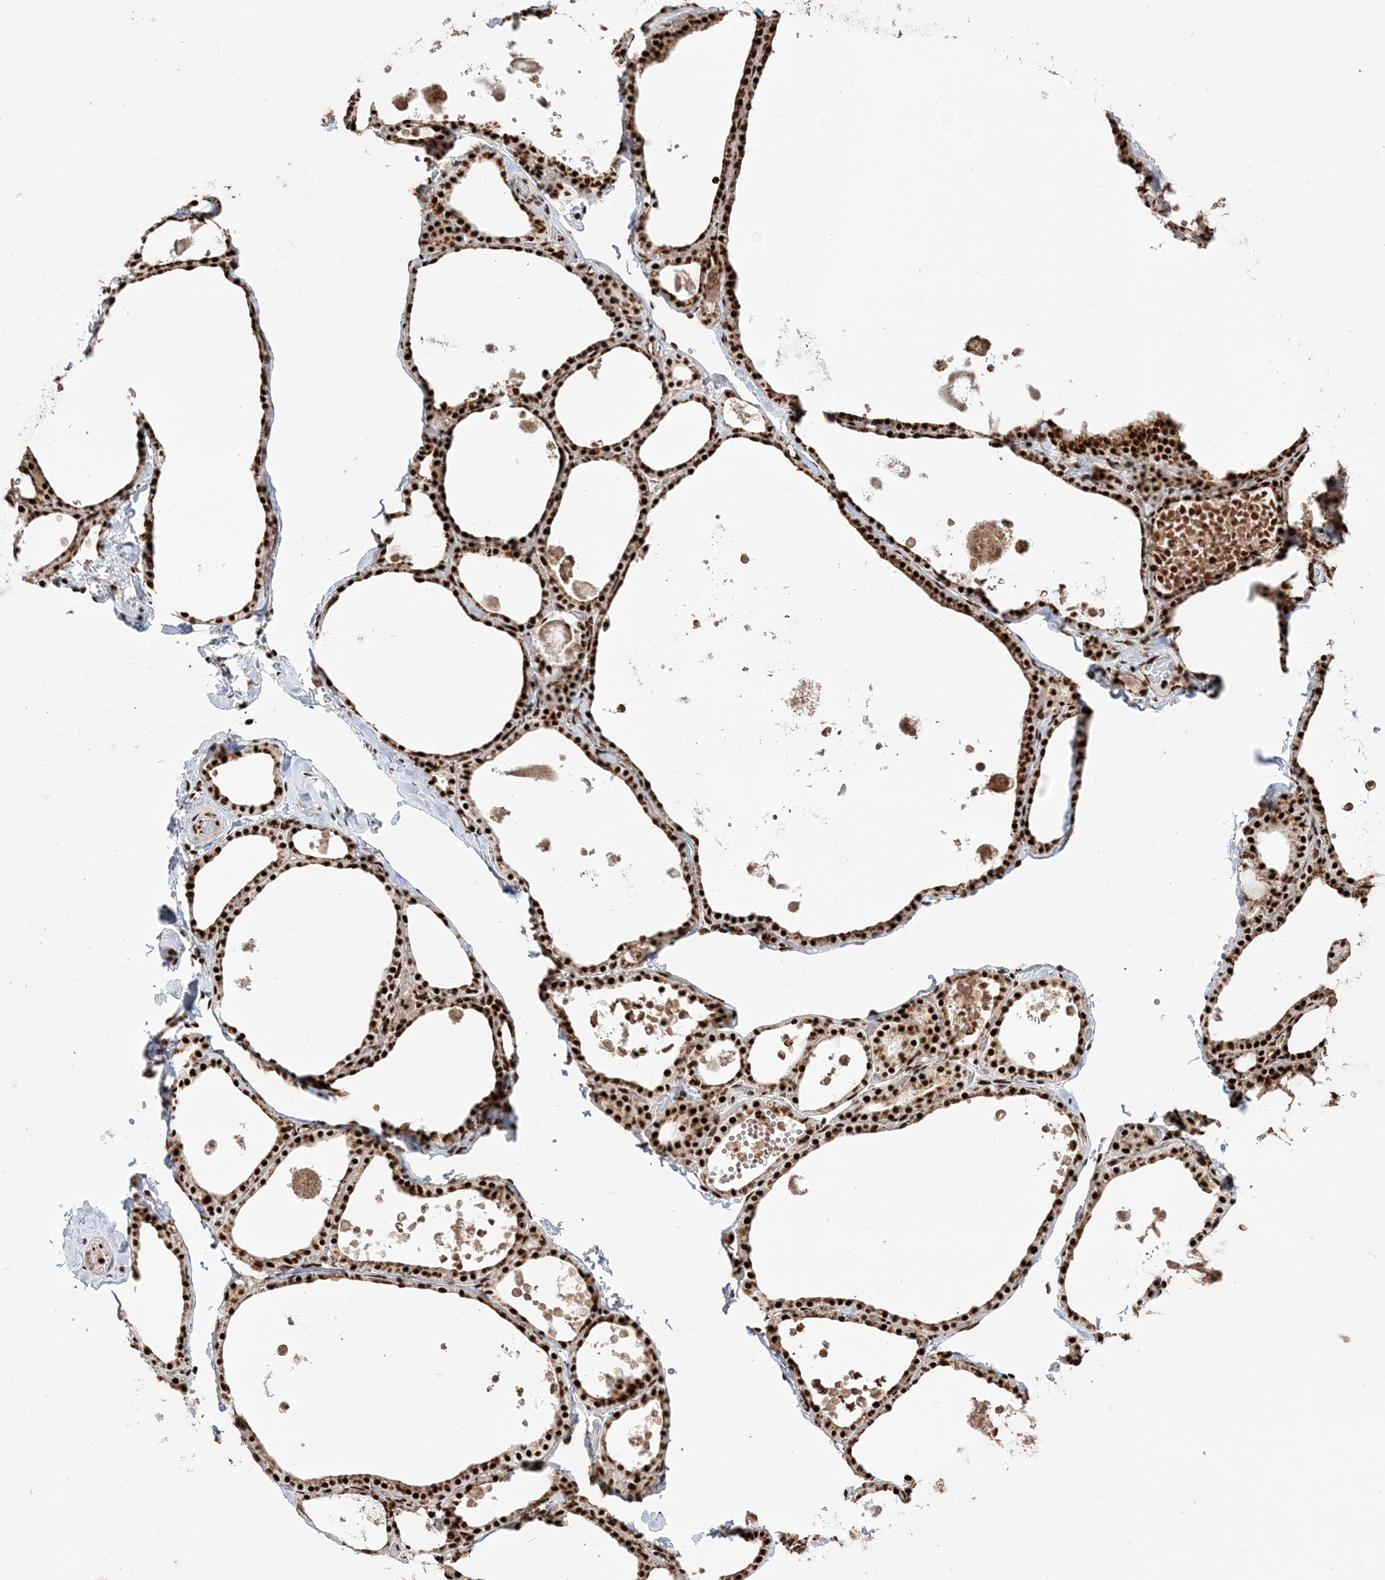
{"staining": {"intensity": "strong", "quantity": ">75%", "location": "nuclear"}, "tissue": "thyroid gland", "cell_type": "Glandular cells", "image_type": "normal", "snomed": [{"axis": "morphology", "description": "Normal tissue, NOS"}, {"axis": "topography", "description": "Thyroid gland"}], "caption": "Strong nuclear expression is appreciated in about >75% of glandular cells in unremarkable thyroid gland.", "gene": "RBM17", "patient": {"sex": "male", "age": 56}}